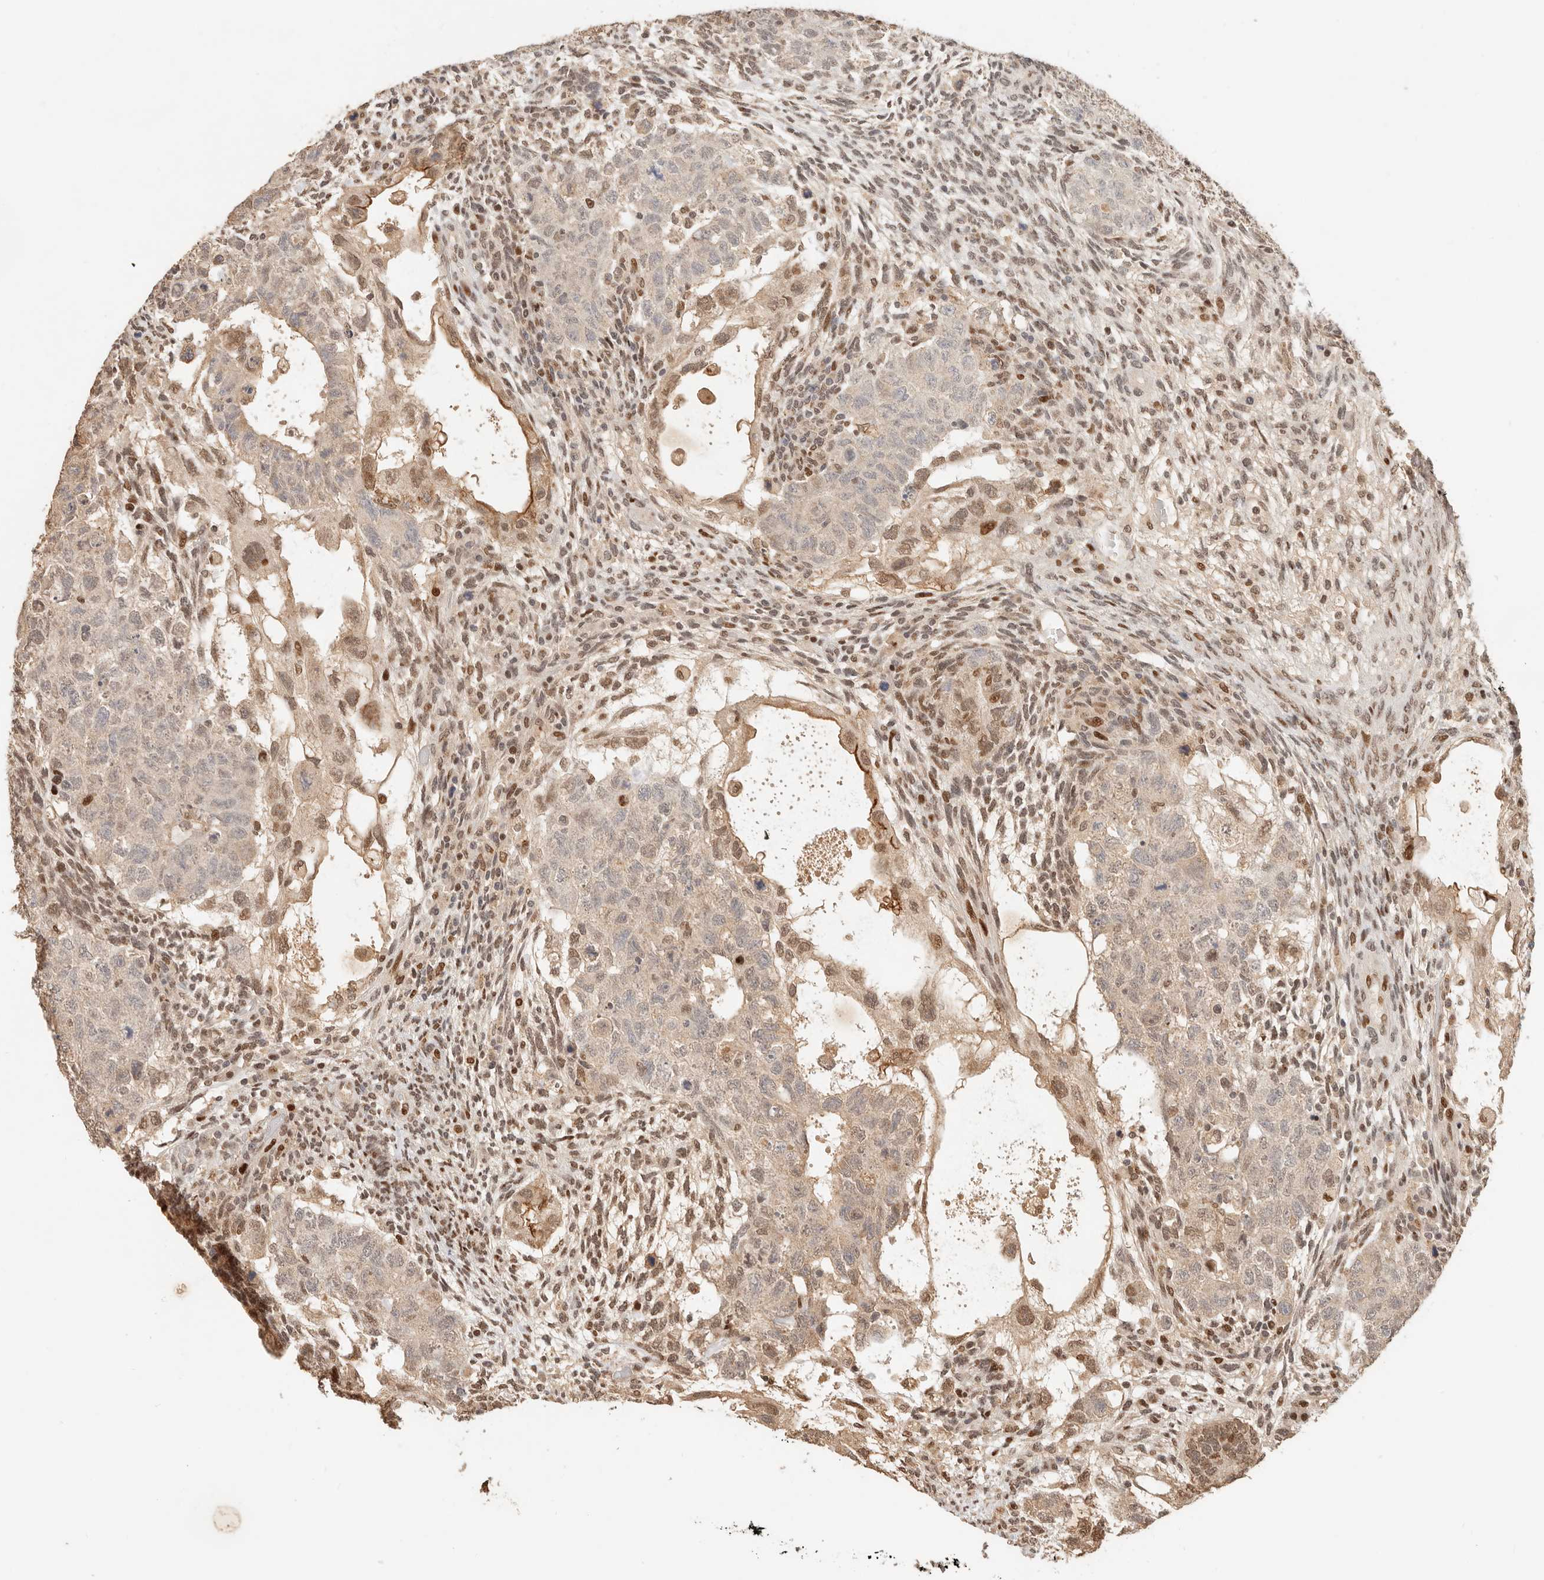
{"staining": {"intensity": "negative", "quantity": "none", "location": "none"}, "tissue": "testis cancer", "cell_type": "Tumor cells", "image_type": "cancer", "snomed": [{"axis": "morphology", "description": "Normal tissue, NOS"}, {"axis": "morphology", "description": "Carcinoma, Embryonal, NOS"}, {"axis": "topography", "description": "Testis"}], "caption": "Immunohistochemistry histopathology image of testis cancer (embryonal carcinoma) stained for a protein (brown), which displays no positivity in tumor cells.", "gene": "NPAS2", "patient": {"sex": "male", "age": 36}}